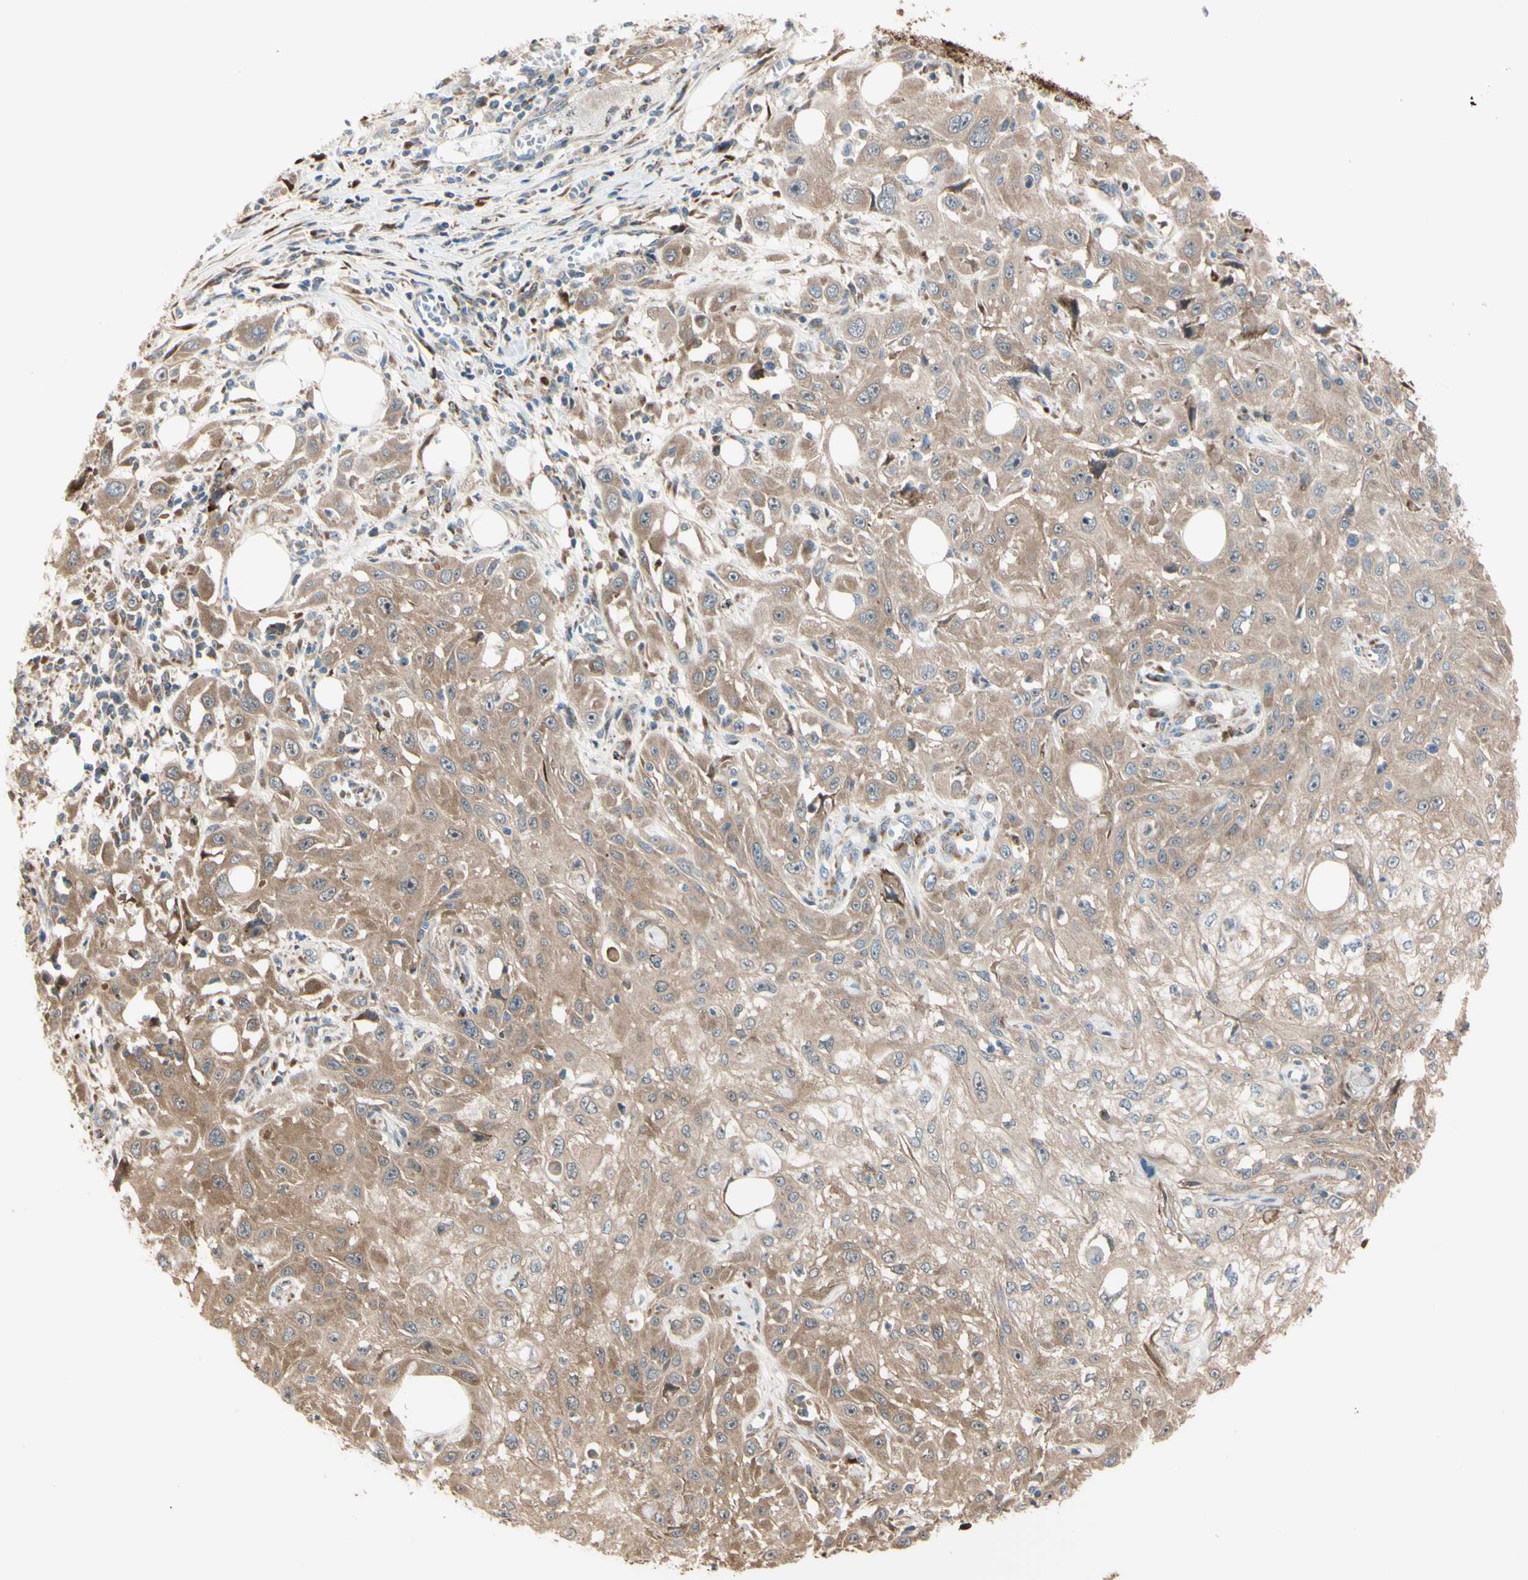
{"staining": {"intensity": "moderate", "quantity": ">75%", "location": "cytoplasmic/membranous"}, "tissue": "skin cancer", "cell_type": "Tumor cells", "image_type": "cancer", "snomed": [{"axis": "morphology", "description": "Squamous cell carcinoma, NOS"}, {"axis": "topography", "description": "Skin"}], "caption": "Human squamous cell carcinoma (skin) stained with a brown dye displays moderate cytoplasmic/membranous positive expression in about >75% of tumor cells.", "gene": "EIF5A", "patient": {"sex": "male", "age": 75}}